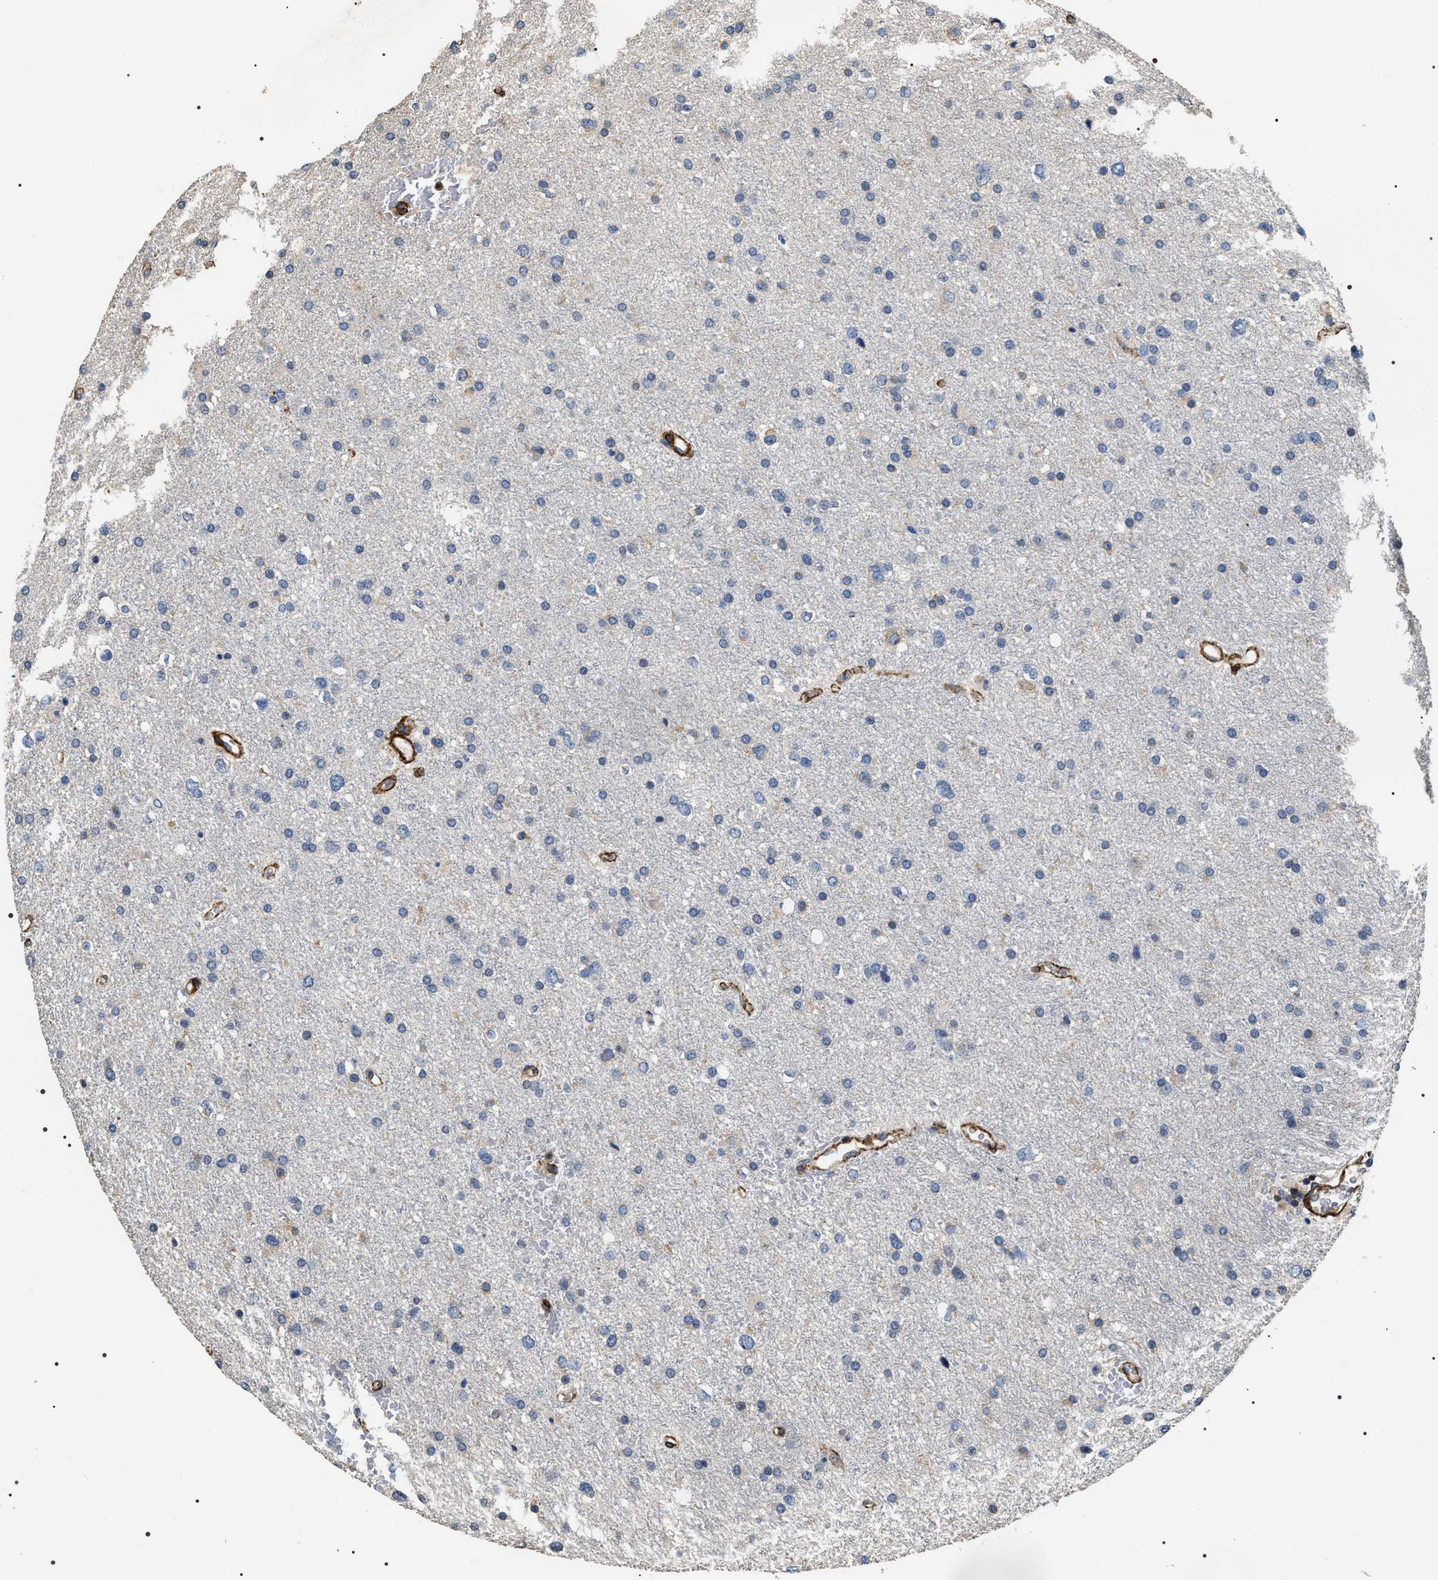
{"staining": {"intensity": "negative", "quantity": "none", "location": "none"}, "tissue": "glioma", "cell_type": "Tumor cells", "image_type": "cancer", "snomed": [{"axis": "morphology", "description": "Glioma, malignant, Low grade"}, {"axis": "topography", "description": "Brain"}], "caption": "This photomicrograph is of malignant low-grade glioma stained with immunohistochemistry (IHC) to label a protein in brown with the nuclei are counter-stained blue. There is no staining in tumor cells.", "gene": "ZC3HAV1L", "patient": {"sex": "female", "age": 37}}